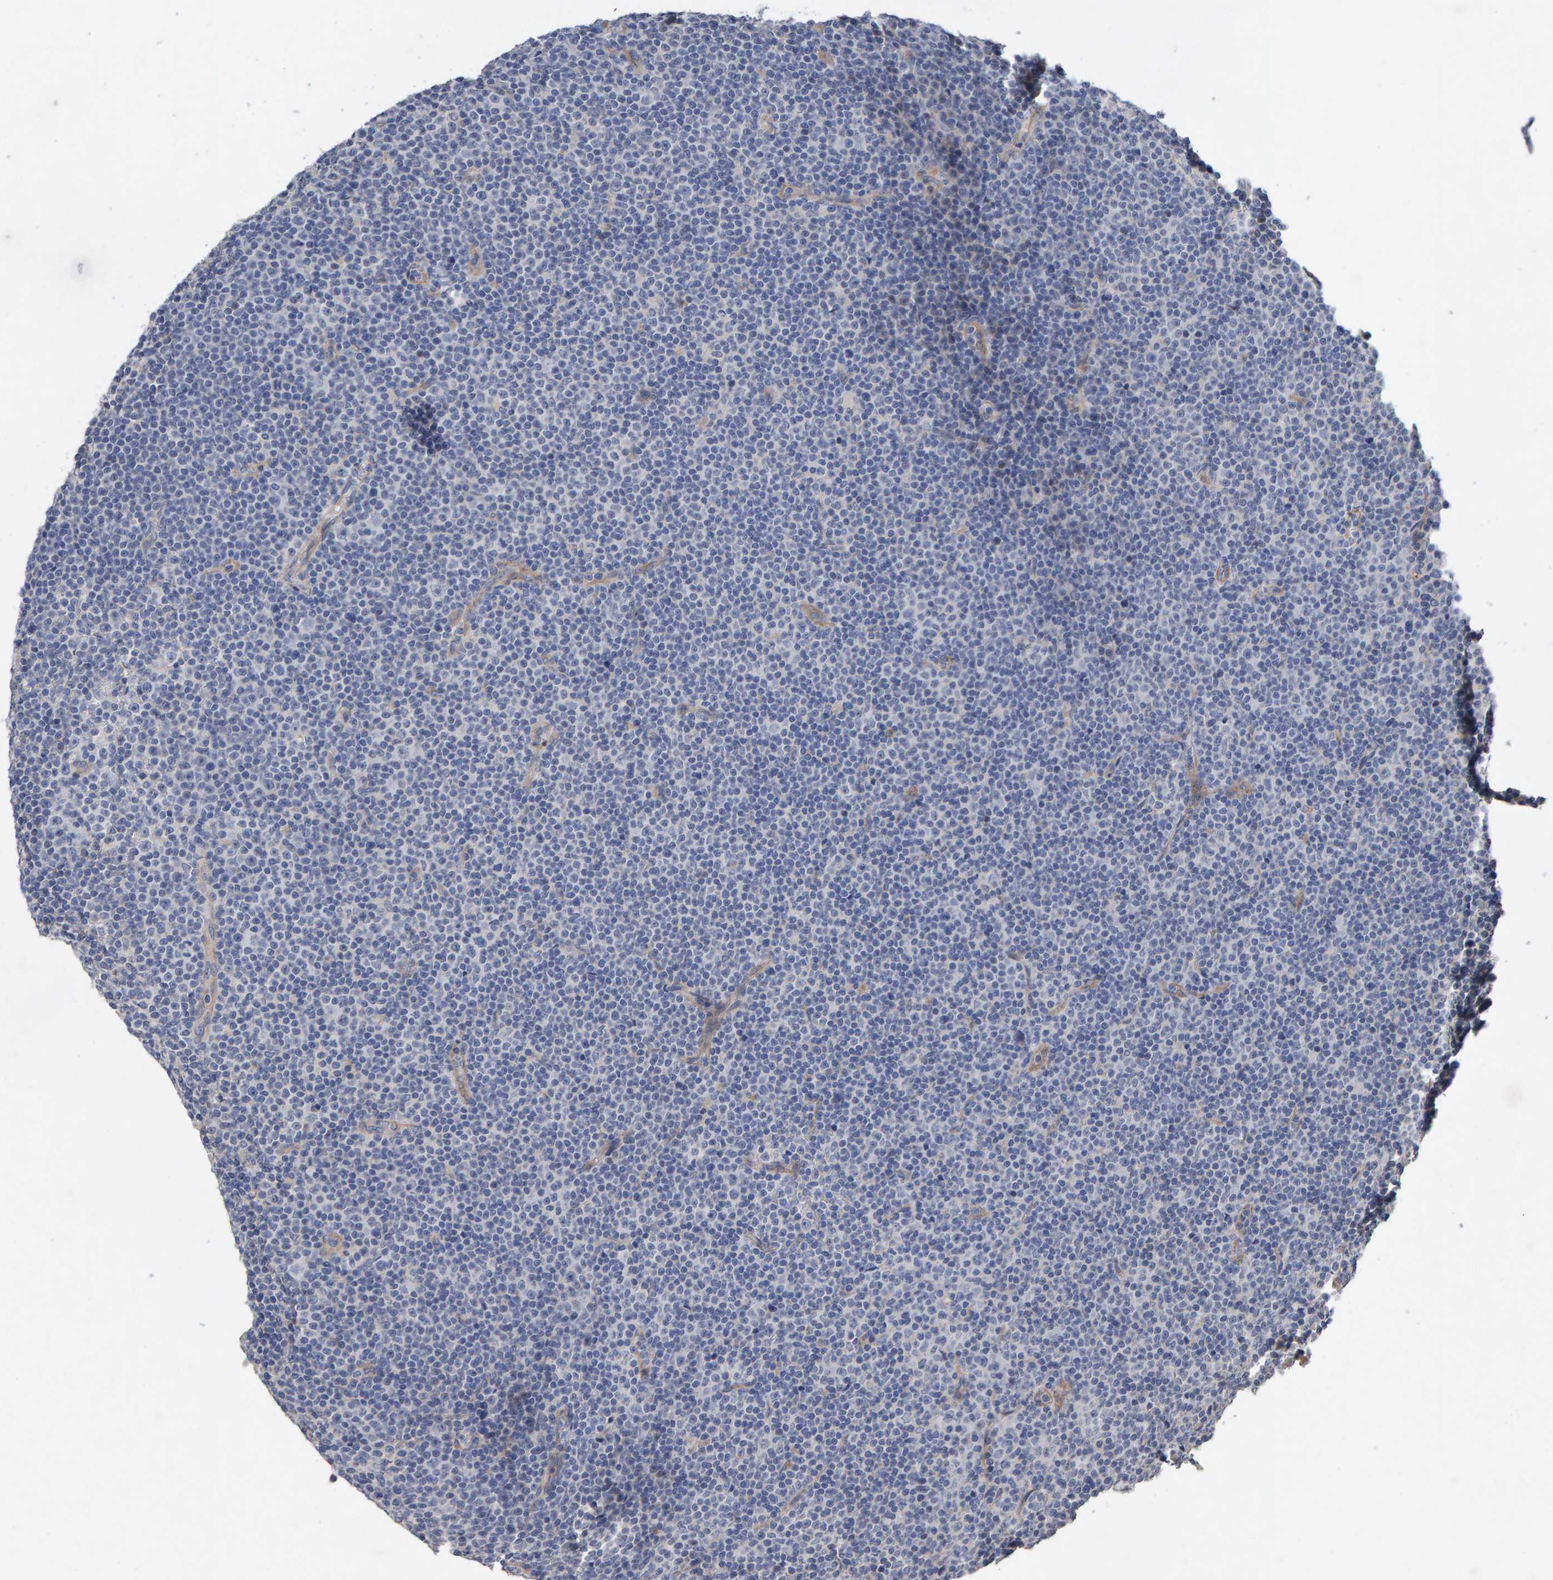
{"staining": {"intensity": "negative", "quantity": "none", "location": "none"}, "tissue": "lymphoma", "cell_type": "Tumor cells", "image_type": "cancer", "snomed": [{"axis": "morphology", "description": "Malignant lymphoma, non-Hodgkin's type, Low grade"}, {"axis": "topography", "description": "Lymph node"}], "caption": "Immunohistochemistry micrograph of neoplastic tissue: lymphoma stained with DAB (3,3'-diaminobenzidine) shows no significant protein staining in tumor cells.", "gene": "EFR3A", "patient": {"sex": "female", "age": 67}}